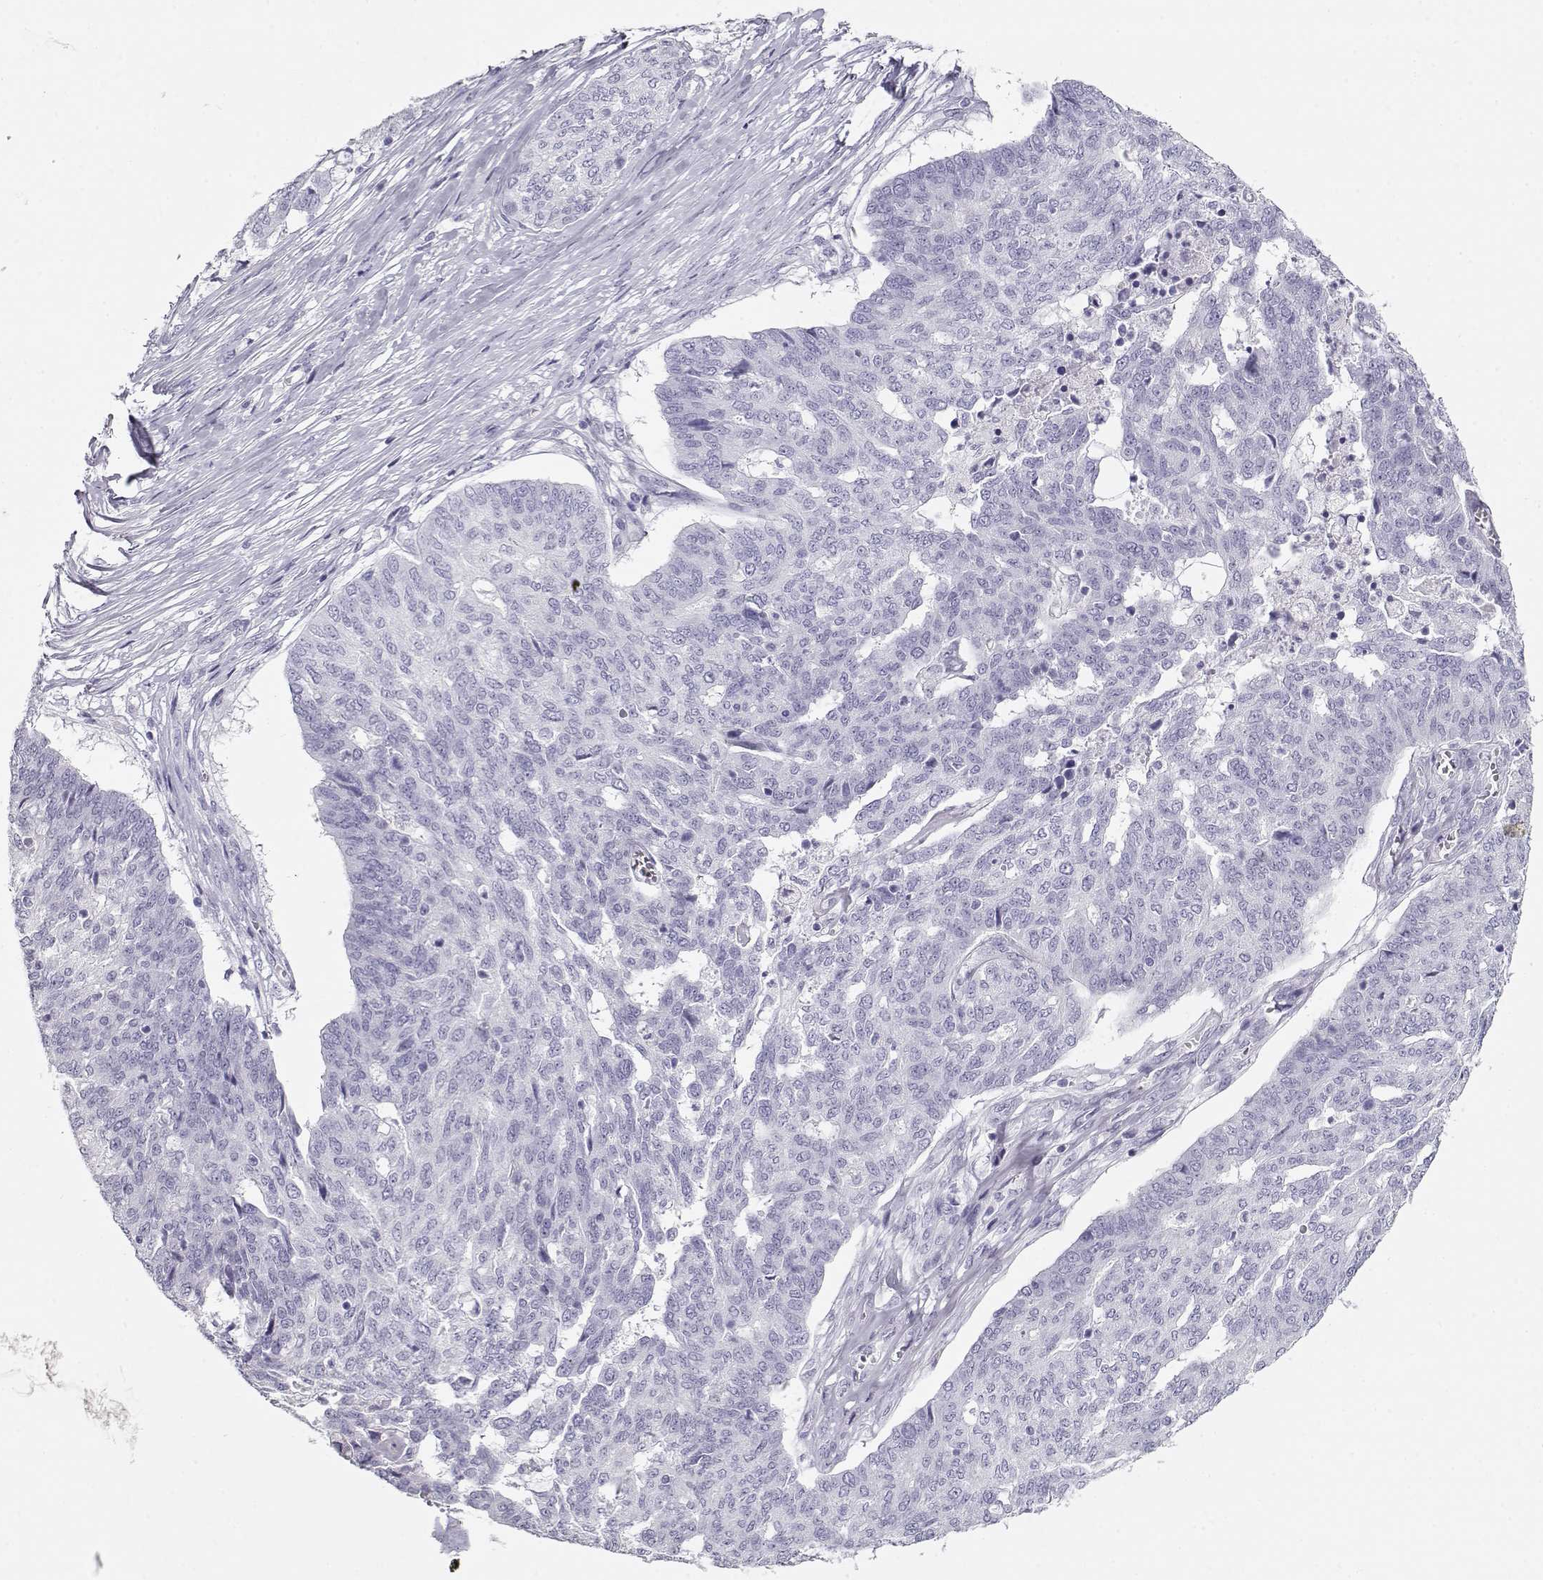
{"staining": {"intensity": "negative", "quantity": "none", "location": "none"}, "tissue": "ovarian cancer", "cell_type": "Tumor cells", "image_type": "cancer", "snomed": [{"axis": "morphology", "description": "Cystadenocarcinoma, serous, NOS"}, {"axis": "topography", "description": "Ovary"}], "caption": "DAB (3,3'-diaminobenzidine) immunohistochemical staining of ovarian cancer exhibits no significant positivity in tumor cells. (Immunohistochemistry, brightfield microscopy, high magnification).", "gene": "MAGEC1", "patient": {"sex": "female", "age": 67}}